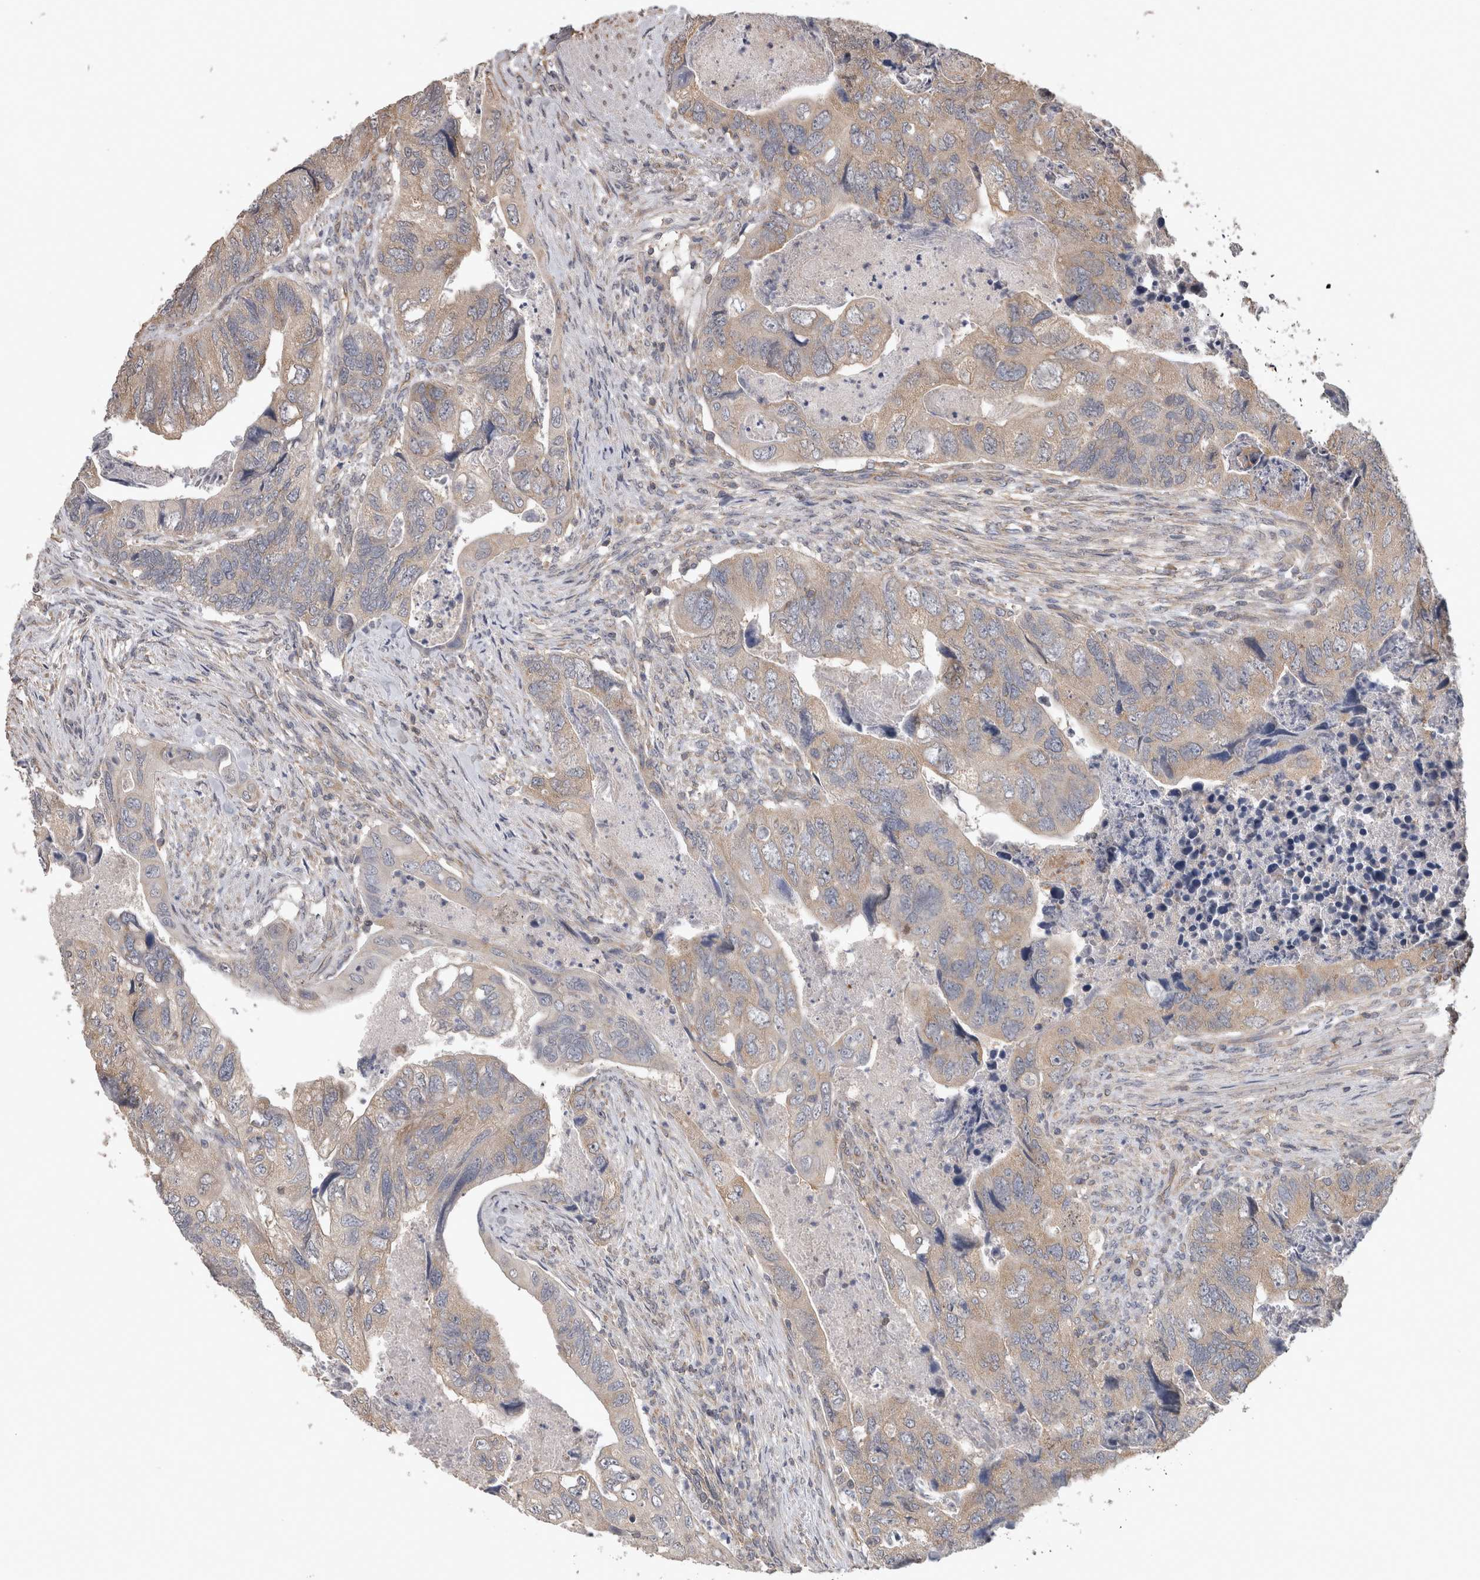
{"staining": {"intensity": "weak", "quantity": "25%-75%", "location": "cytoplasmic/membranous"}, "tissue": "colorectal cancer", "cell_type": "Tumor cells", "image_type": "cancer", "snomed": [{"axis": "morphology", "description": "Adenocarcinoma, NOS"}, {"axis": "topography", "description": "Rectum"}], "caption": "The photomicrograph reveals immunohistochemical staining of colorectal cancer. There is weak cytoplasmic/membranous positivity is identified in about 25%-75% of tumor cells.", "gene": "ATXN2", "patient": {"sex": "male", "age": 63}}